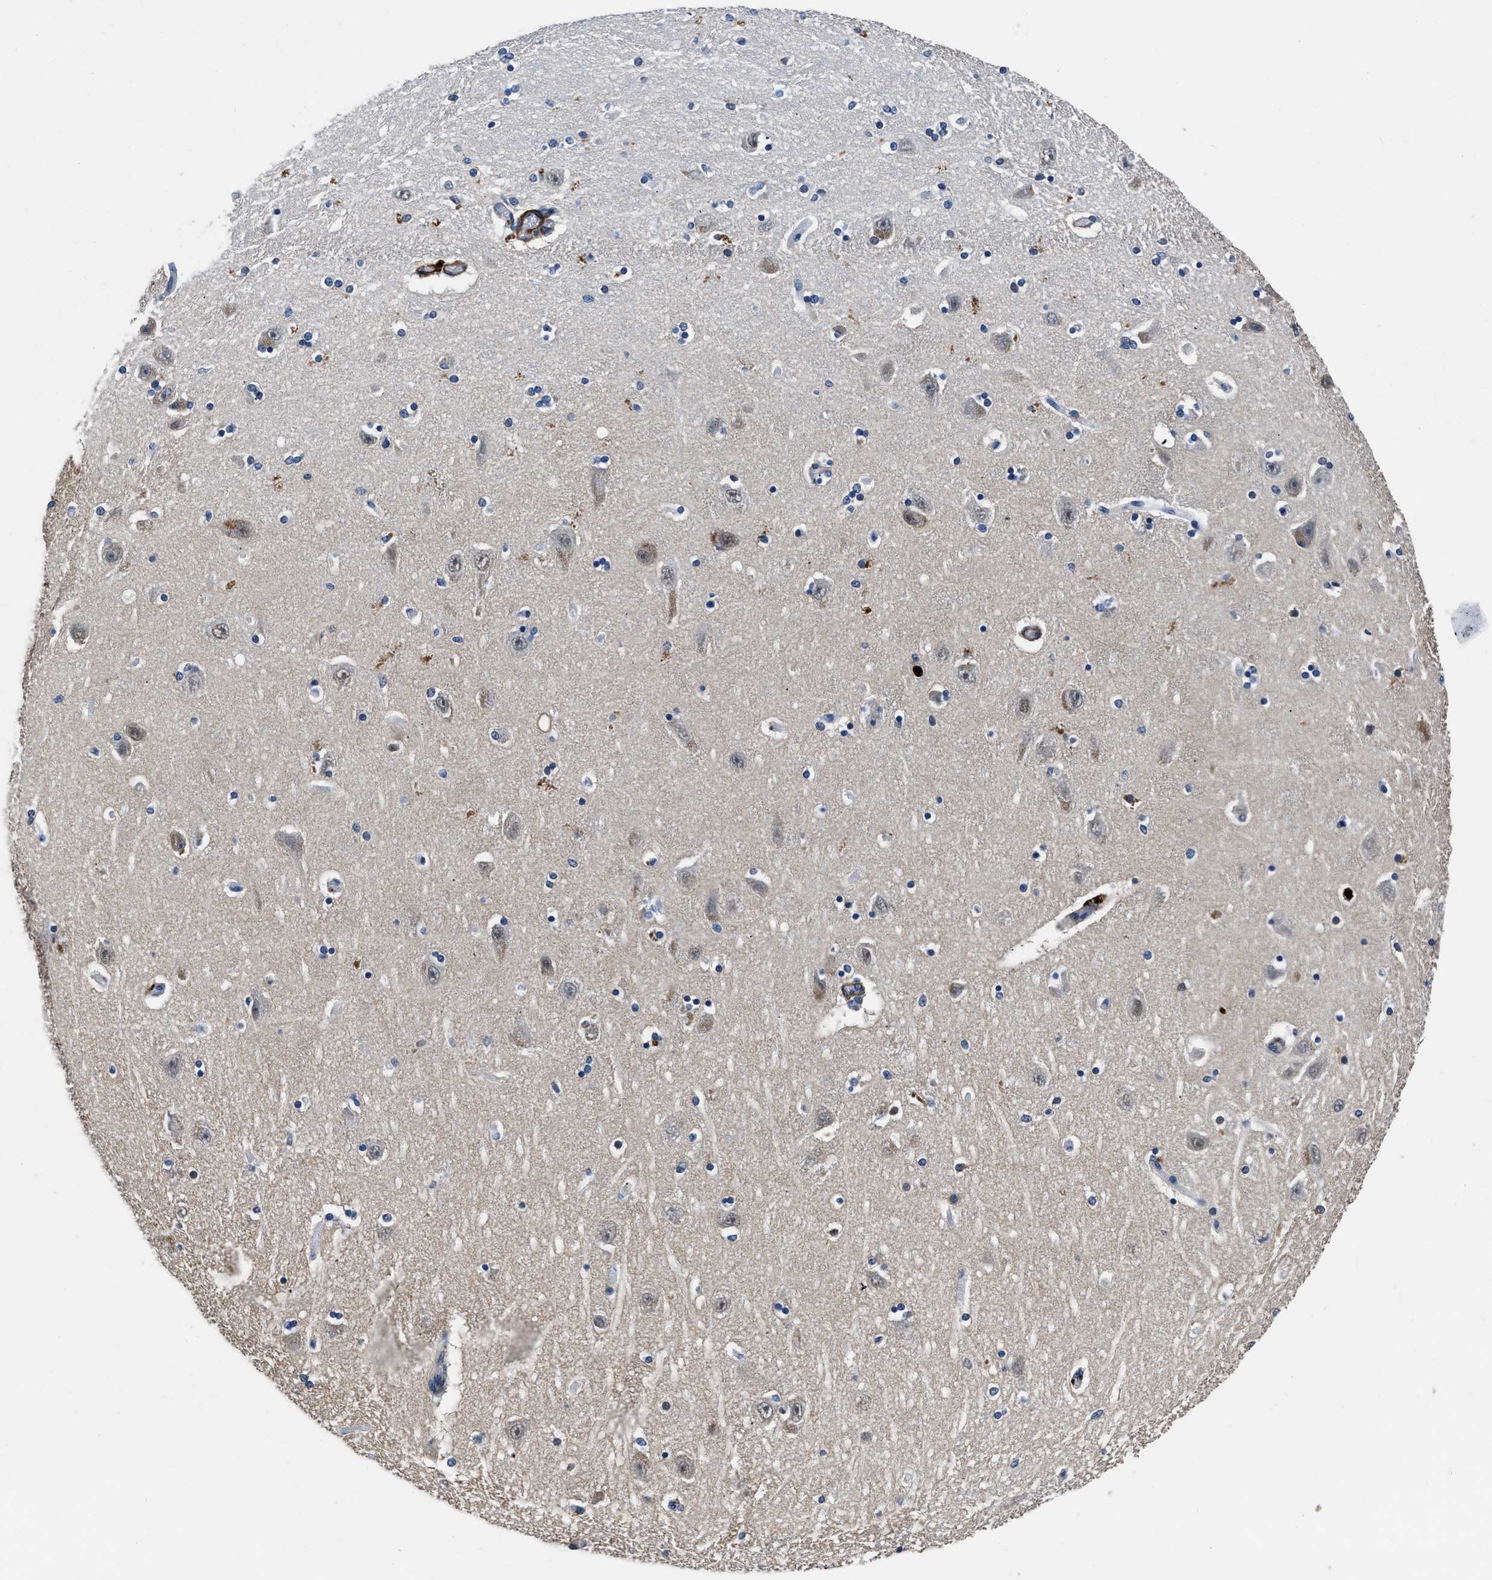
{"staining": {"intensity": "negative", "quantity": "none", "location": "none"}, "tissue": "hippocampus", "cell_type": "Glial cells", "image_type": "normal", "snomed": [{"axis": "morphology", "description": "Normal tissue, NOS"}, {"axis": "topography", "description": "Hippocampus"}], "caption": "This is a photomicrograph of immunohistochemistry staining of normal hippocampus, which shows no expression in glial cells.", "gene": "LANCL2", "patient": {"sex": "female", "age": 54}}